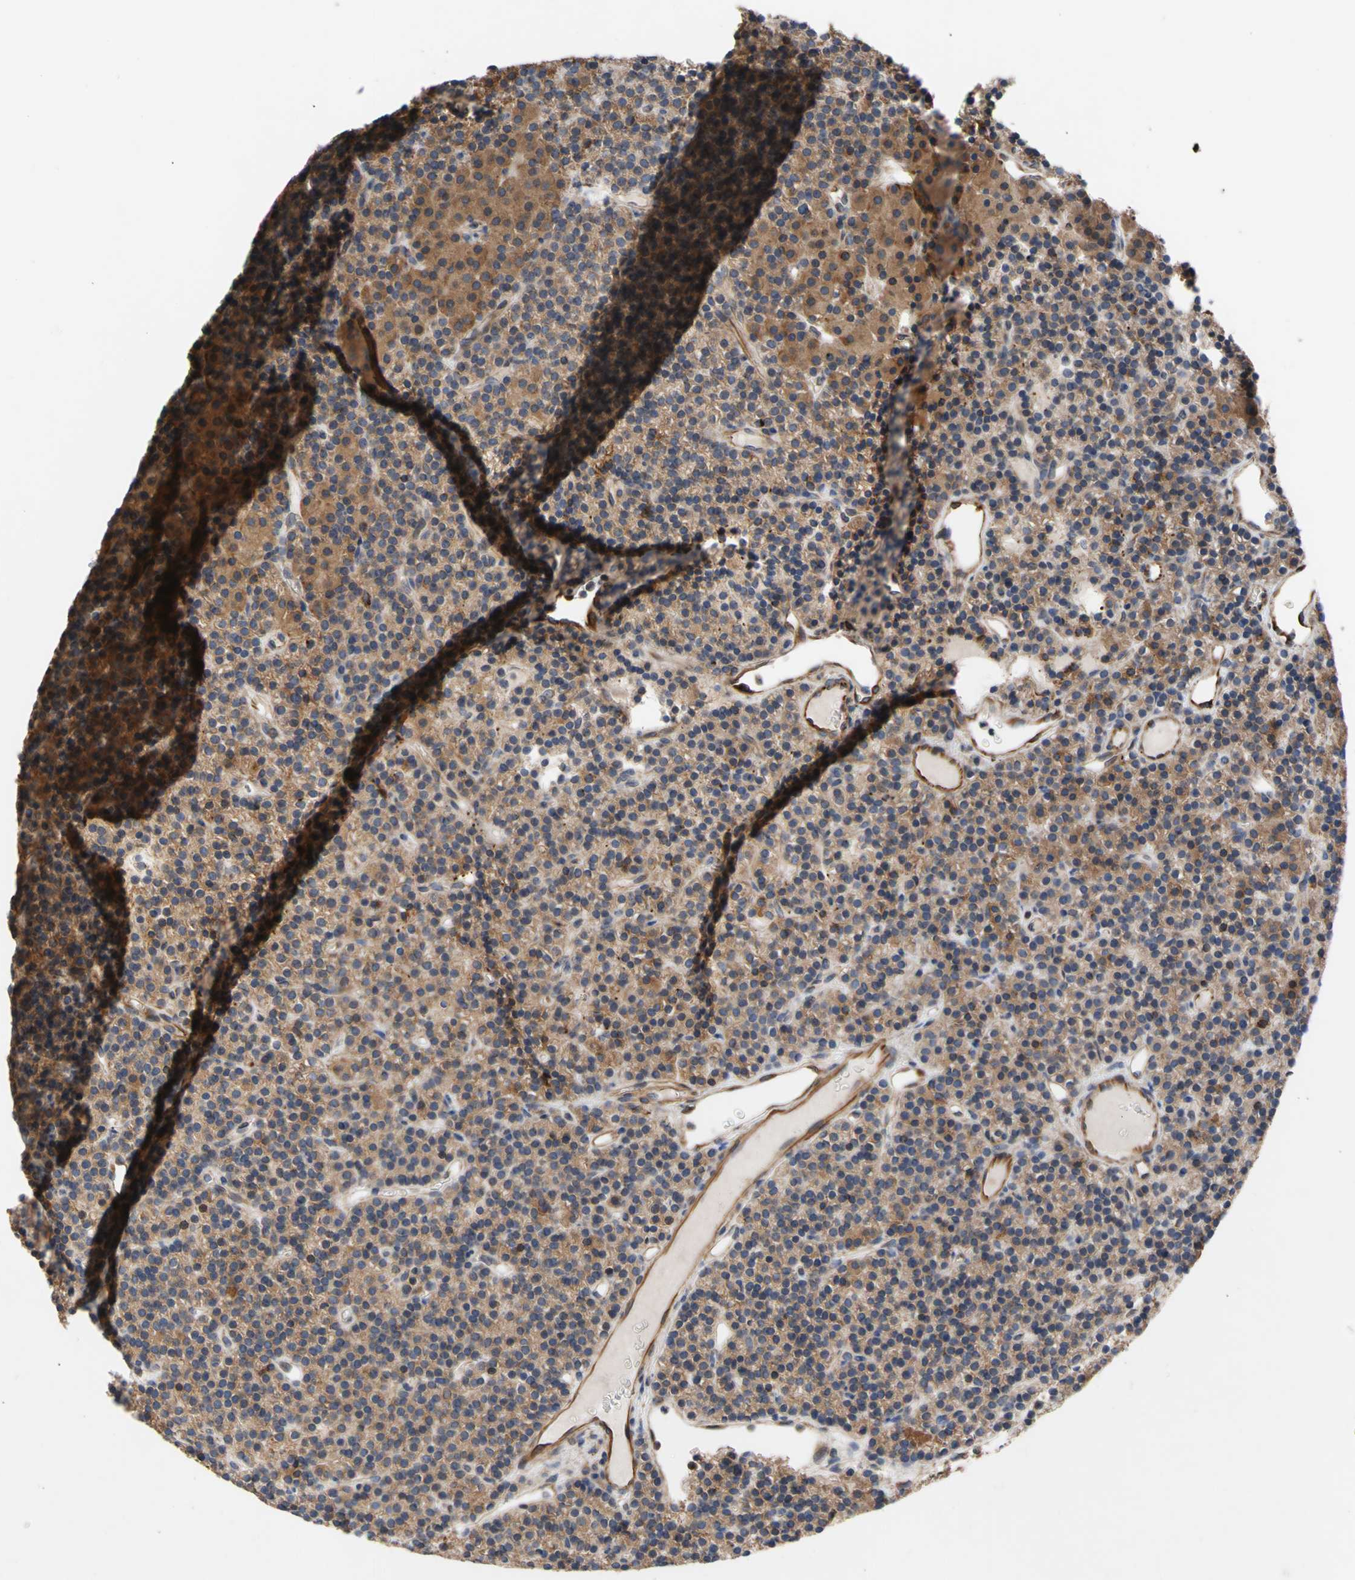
{"staining": {"intensity": "moderate", "quantity": ">75%", "location": "cytoplasmic/membranous"}, "tissue": "parathyroid gland", "cell_type": "Glandular cells", "image_type": "normal", "snomed": [{"axis": "morphology", "description": "Normal tissue, NOS"}, {"axis": "morphology", "description": "Hyperplasia, NOS"}, {"axis": "topography", "description": "Parathyroid gland"}], "caption": "Immunohistochemical staining of unremarkable parathyroid gland shows moderate cytoplasmic/membranous protein positivity in approximately >75% of glandular cells.", "gene": "EIF2S3", "patient": {"sex": "male", "age": 44}}